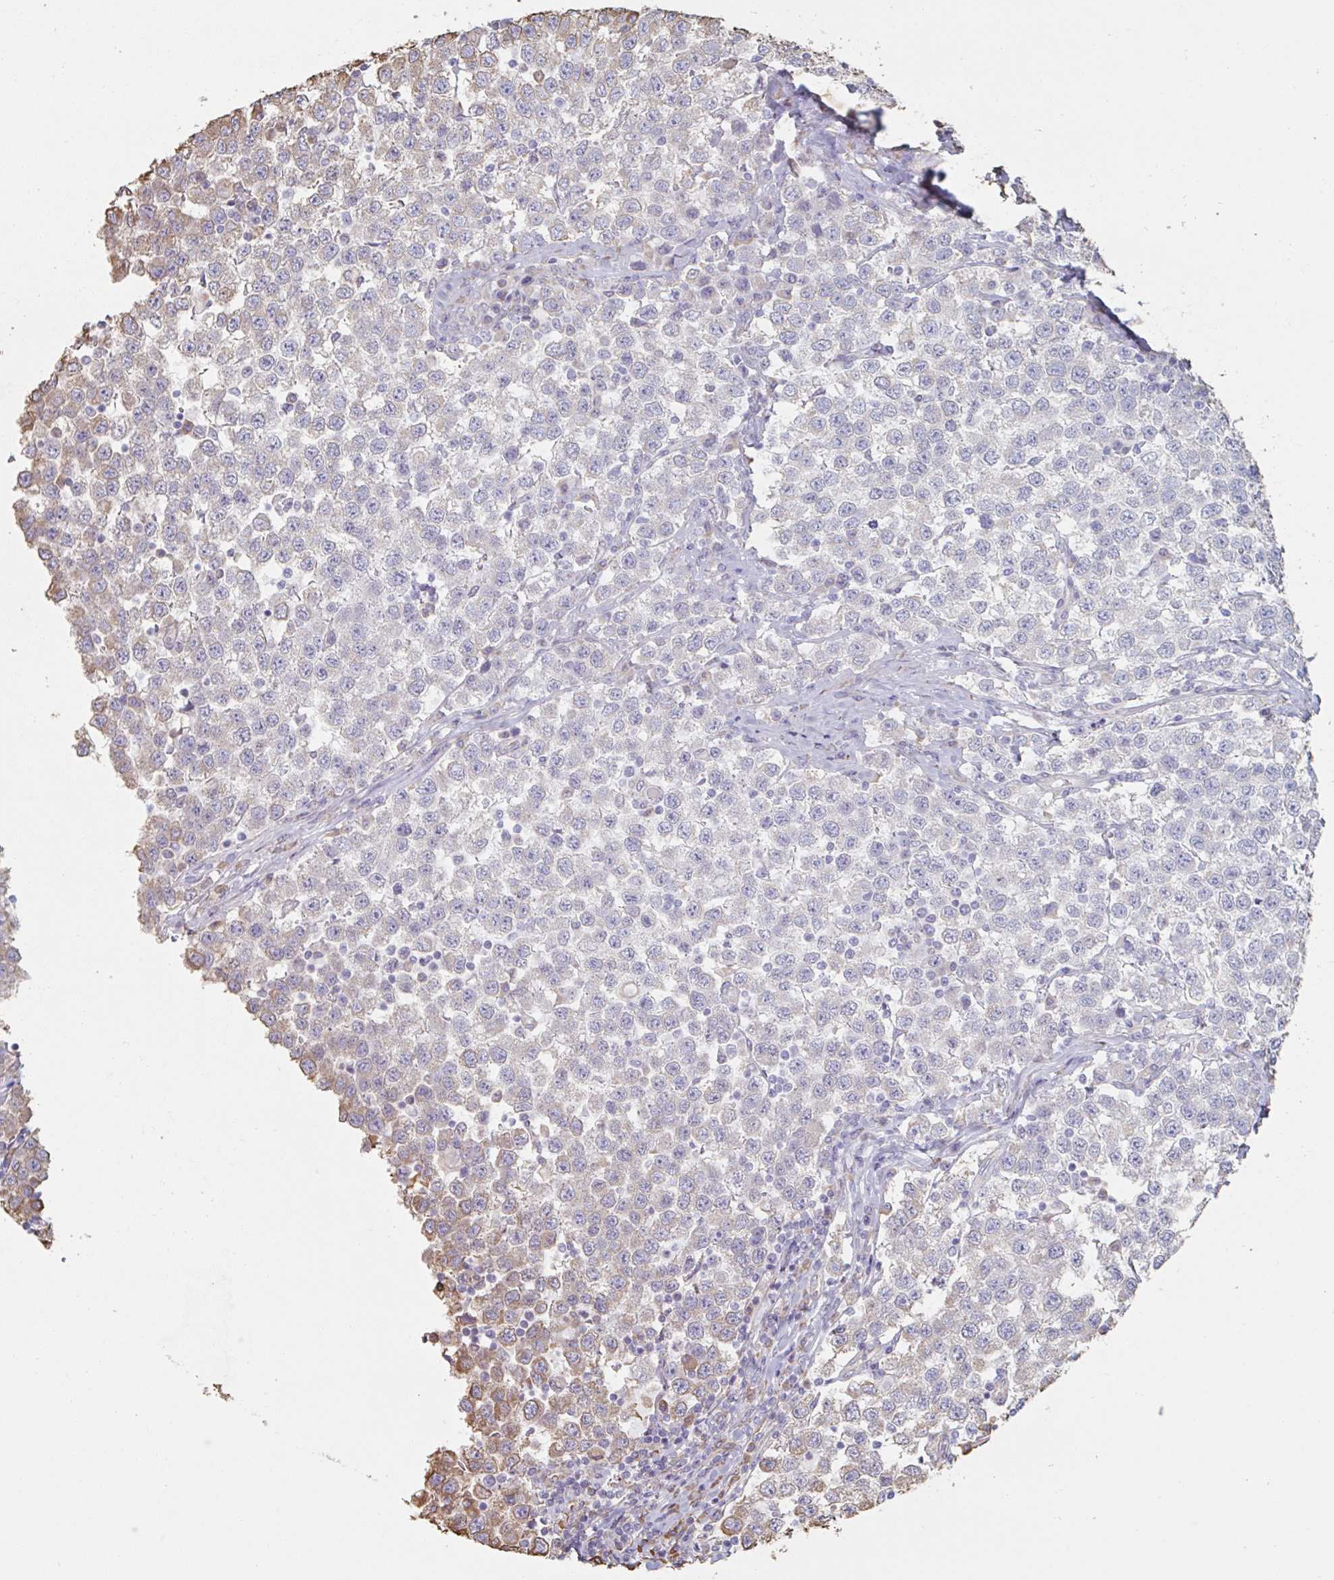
{"staining": {"intensity": "moderate", "quantity": "<25%", "location": "cytoplasmic/membranous"}, "tissue": "testis cancer", "cell_type": "Tumor cells", "image_type": "cancer", "snomed": [{"axis": "morphology", "description": "Seminoma, NOS"}, {"axis": "topography", "description": "Testis"}], "caption": "This is a histology image of immunohistochemistry (IHC) staining of testis cancer, which shows moderate expression in the cytoplasmic/membranous of tumor cells.", "gene": "RAB5IF", "patient": {"sex": "male", "age": 34}}